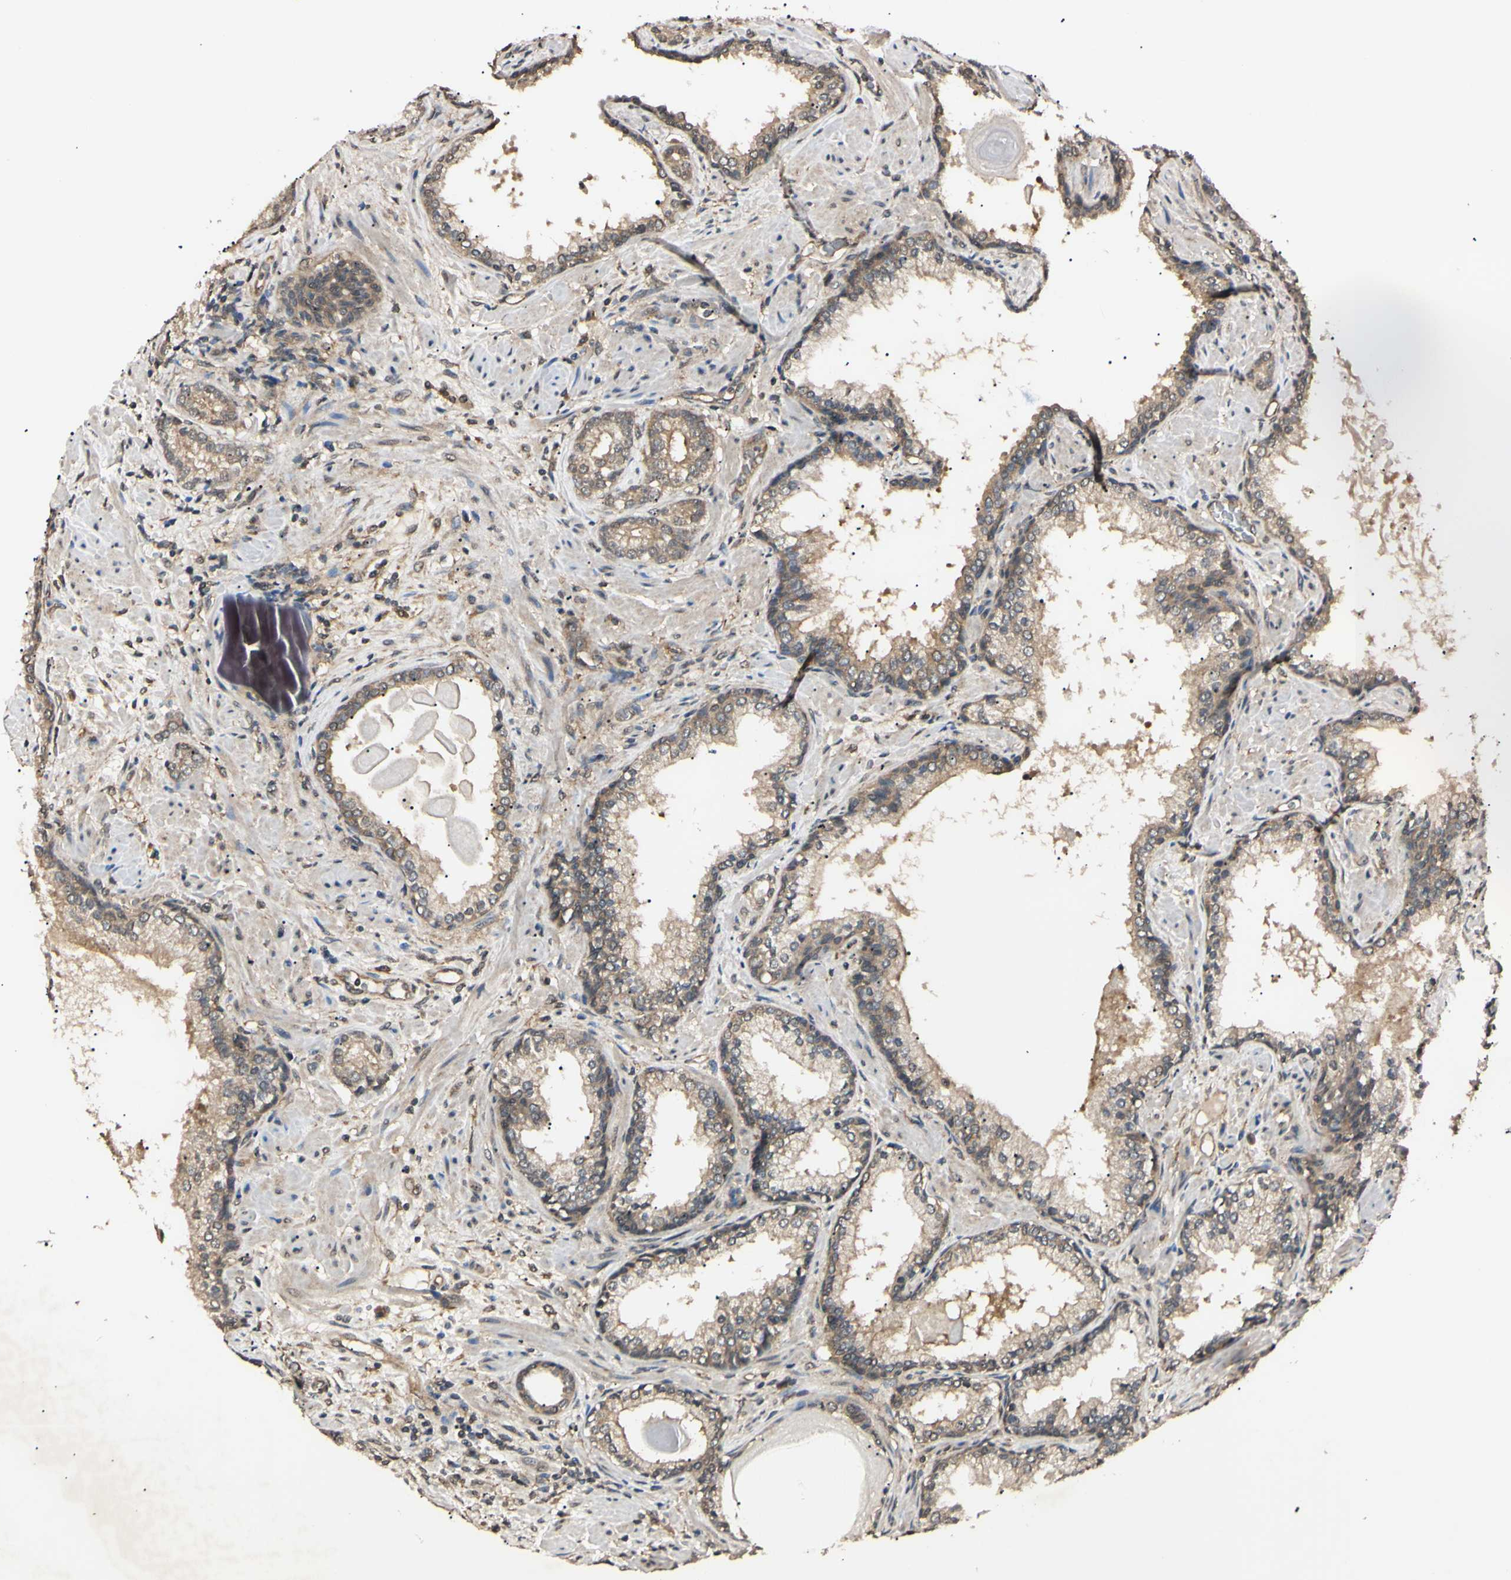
{"staining": {"intensity": "weak", "quantity": "25%-75%", "location": "cytoplasmic/membranous"}, "tissue": "prostate cancer", "cell_type": "Tumor cells", "image_type": "cancer", "snomed": [{"axis": "morphology", "description": "Adenocarcinoma, High grade"}, {"axis": "topography", "description": "Prostate"}], "caption": "DAB immunohistochemical staining of human prostate high-grade adenocarcinoma reveals weak cytoplasmic/membranous protein expression in about 25%-75% of tumor cells. (IHC, brightfield microscopy, high magnification).", "gene": "EPN1", "patient": {"sex": "male", "age": 61}}